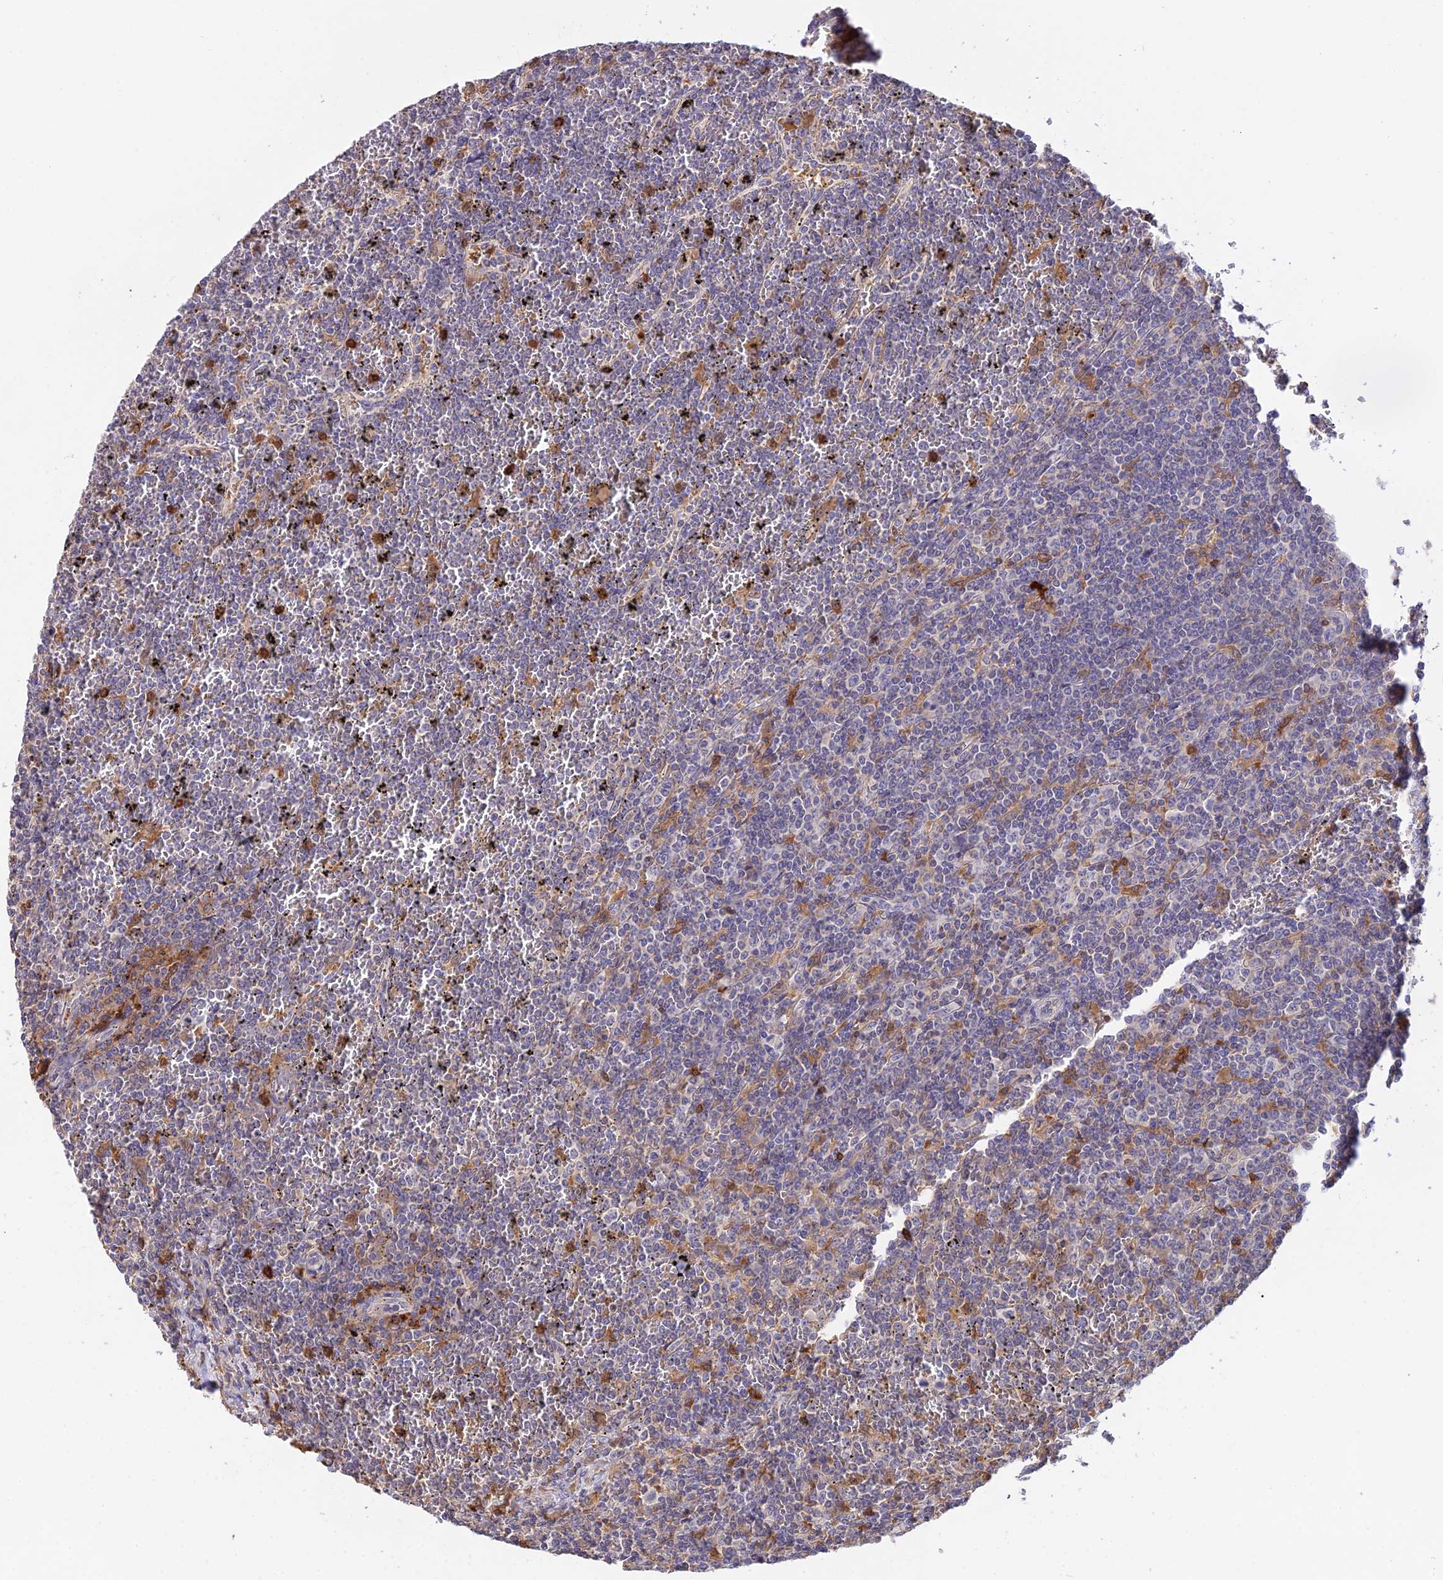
{"staining": {"intensity": "negative", "quantity": "none", "location": "none"}, "tissue": "lymphoma", "cell_type": "Tumor cells", "image_type": "cancer", "snomed": [{"axis": "morphology", "description": "Malignant lymphoma, non-Hodgkin's type, Low grade"}, {"axis": "topography", "description": "Spleen"}], "caption": "A high-resolution image shows immunohistochemistry staining of lymphoma, which exhibits no significant positivity in tumor cells.", "gene": "FBP1", "patient": {"sex": "female", "age": 19}}